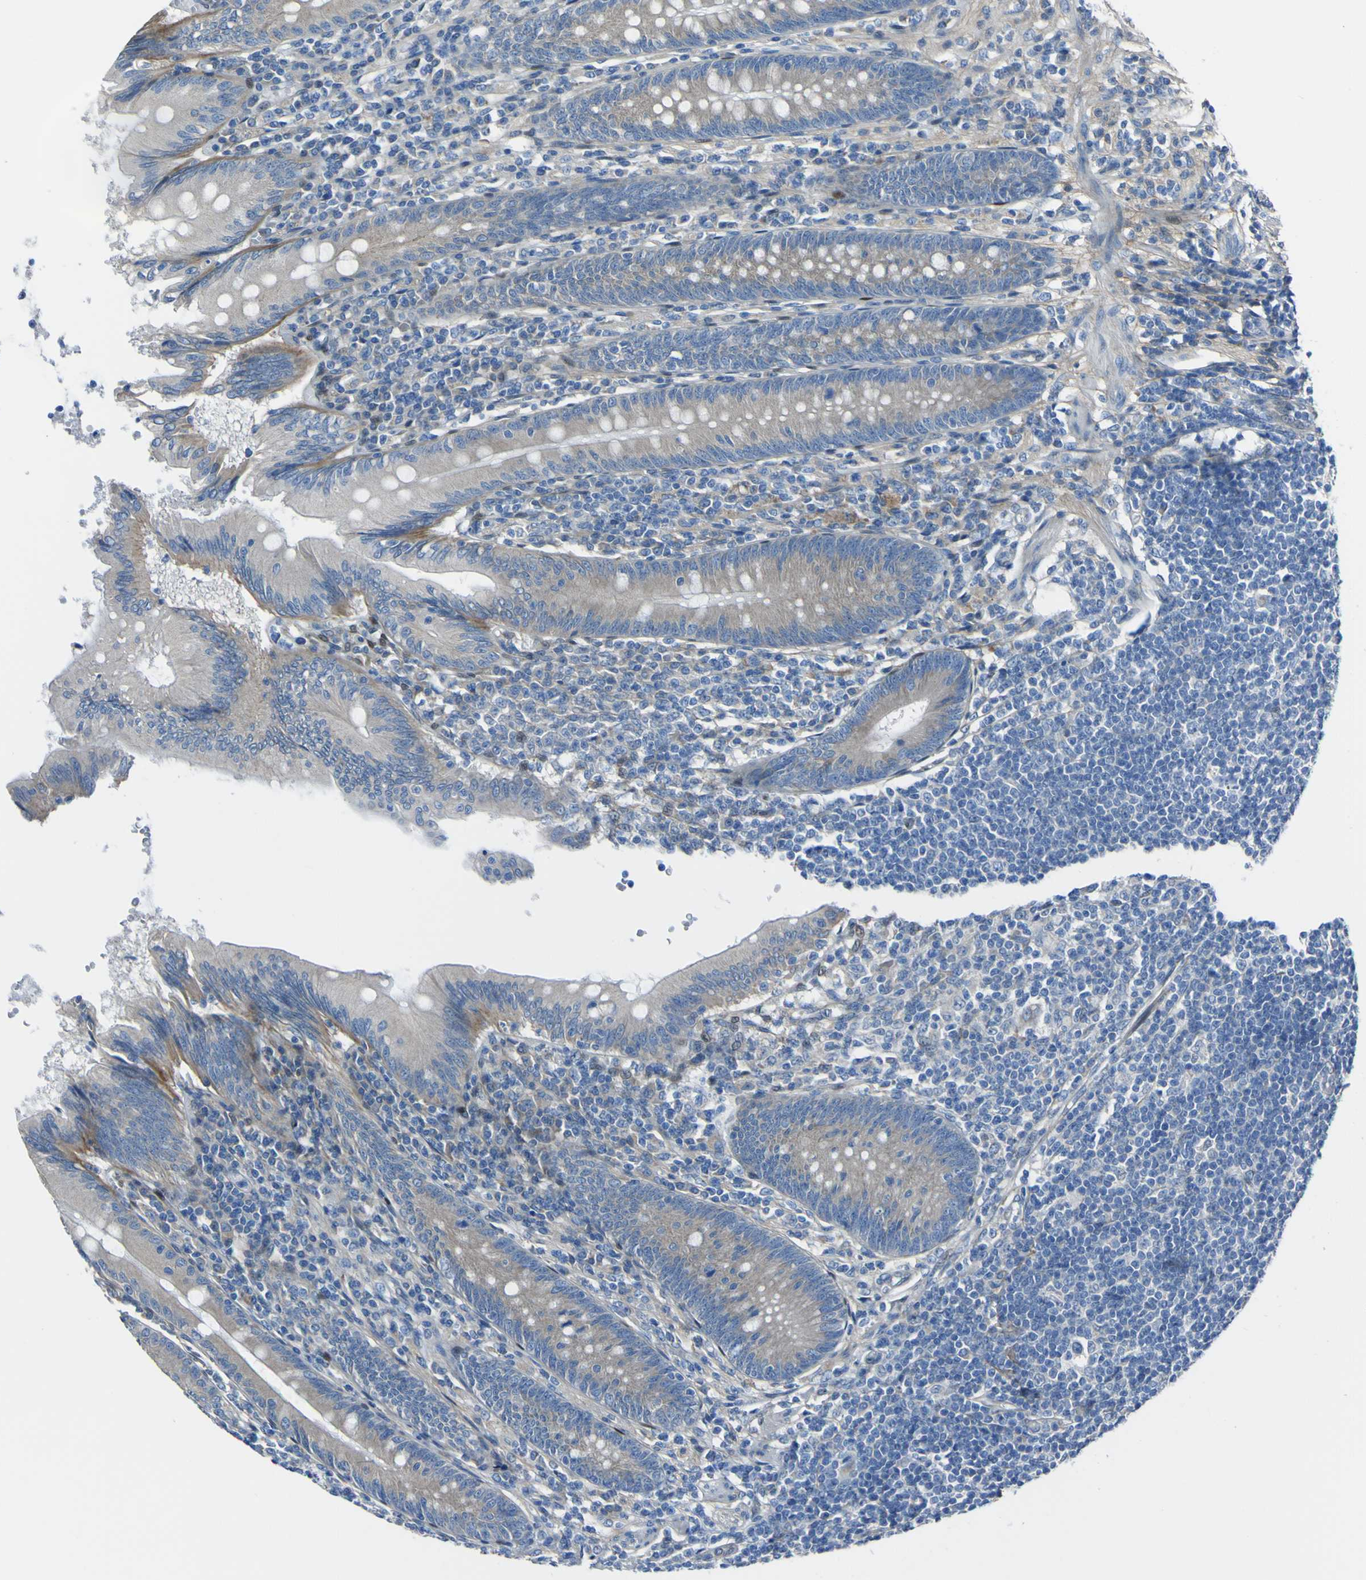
{"staining": {"intensity": "weak", "quantity": "25%-75%", "location": "cytoplasmic/membranous"}, "tissue": "appendix", "cell_type": "Glandular cells", "image_type": "normal", "snomed": [{"axis": "morphology", "description": "Normal tissue, NOS"}, {"axis": "morphology", "description": "Inflammation, NOS"}, {"axis": "topography", "description": "Appendix"}], "caption": "Immunohistochemical staining of normal appendix demonstrates low levels of weak cytoplasmic/membranous positivity in about 25%-75% of glandular cells.", "gene": "LRRN1", "patient": {"sex": "male", "age": 46}}